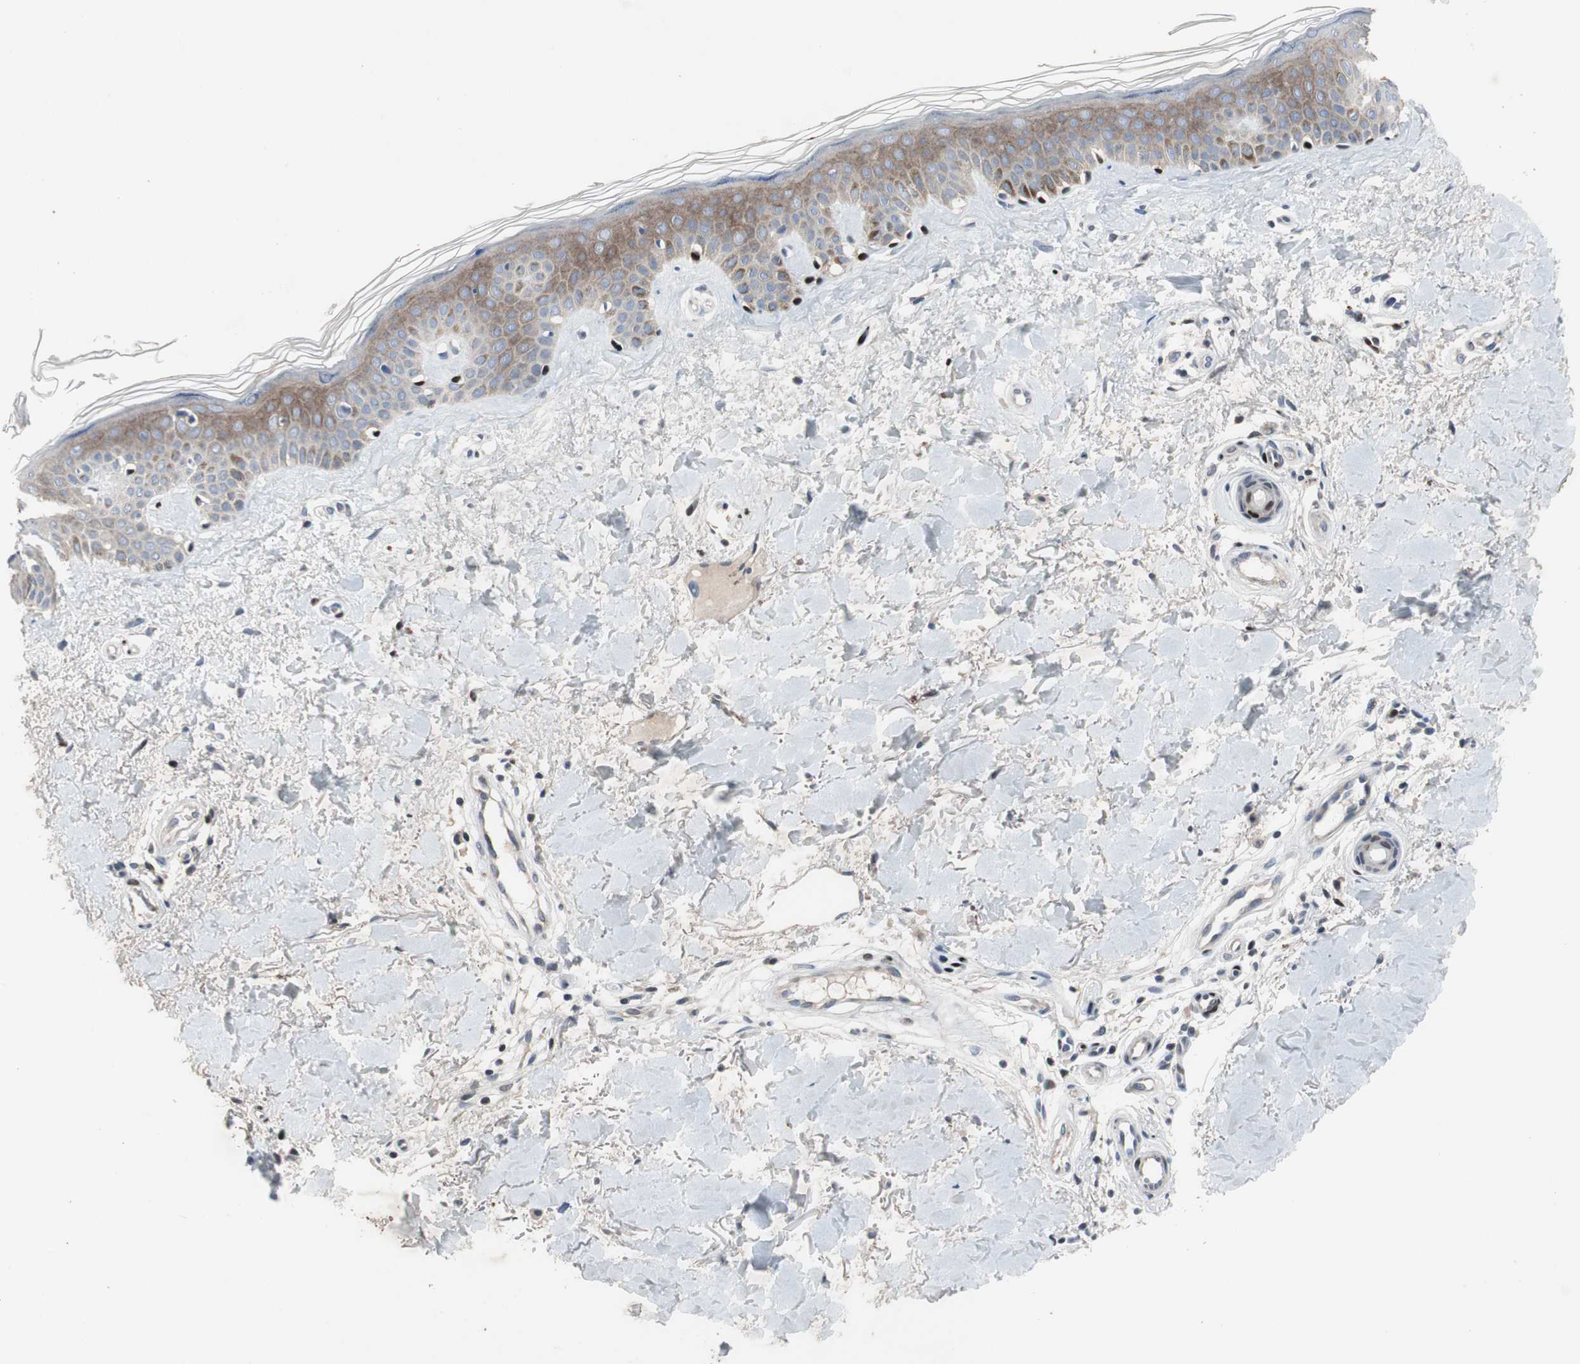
{"staining": {"intensity": "negative", "quantity": "none", "location": "none"}, "tissue": "skin", "cell_type": "Fibroblasts", "image_type": "normal", "snomed": [{"axis": "morphology", "description": "Normal tissue, NOS"}, {"axis": "topography", "description": "Skin"}], "caption": "The micrograph demonstrates no staining of fibroblasts in normal skin. (DAB (3,3'-diaminobenzidine) IHC visualized using brightfield microscopy, high magnification).", "gene": "MUTYH", "patient": {"sex": "male", "age": 67}}